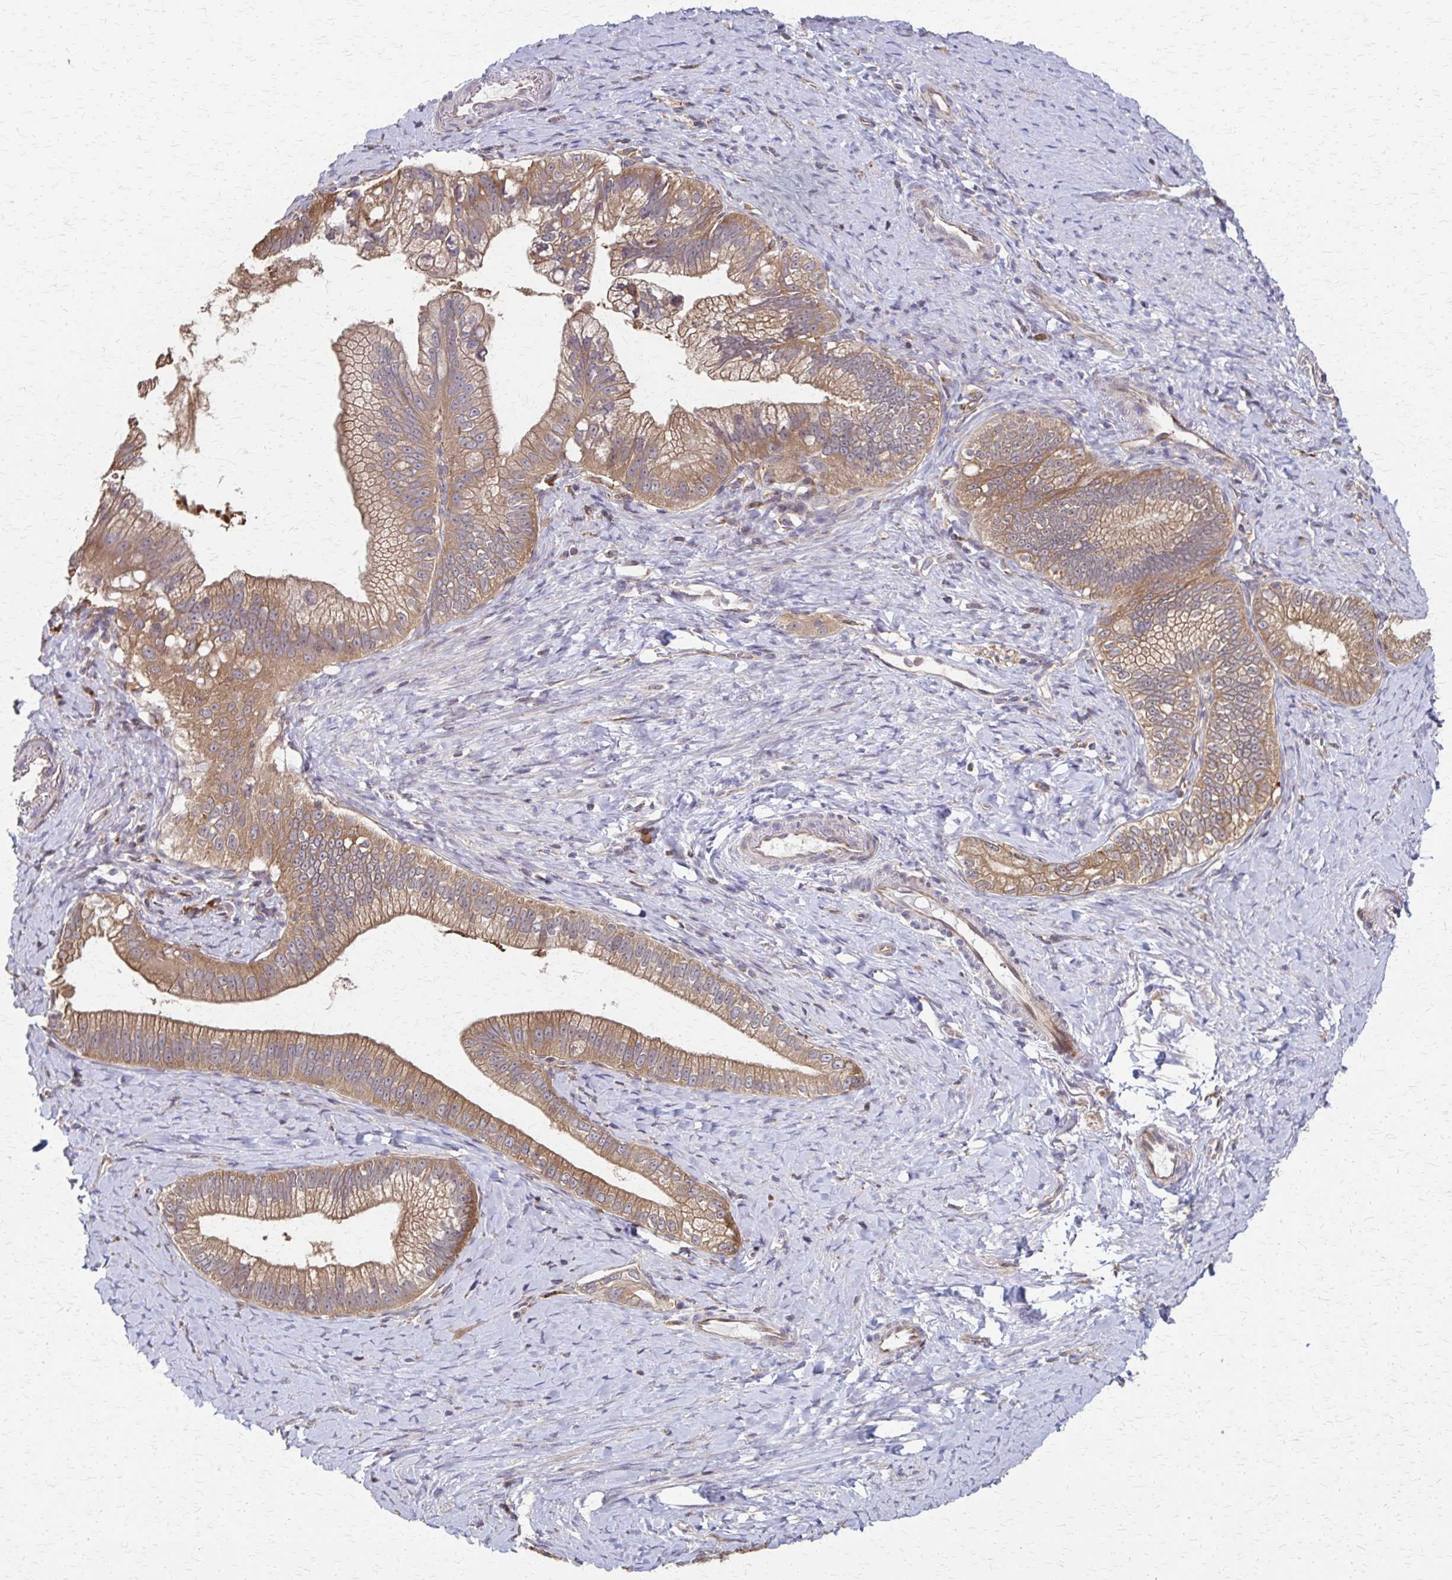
{"staining": {"intensity": "moderate", "quantity": ">75%", "location": "cytoplasmic/membranous"}, "tissue": "pancreatic cancer", "cell_type": "Tumor cells", "image_type": "cancer", "snomed": [{"axis": "morphology", "description": "Adenocarcinoma, NOS"}, {"axis": "topography", "description": "Pancreas"}], "caption": "Tumor cells exhibit moderate cytoplasmic/membranous positivity in approximately >75% of cells in adenocarcinoma (pancreatic).", "gene": "EEF2", "patient": {"sex": "male", "age": 70}}